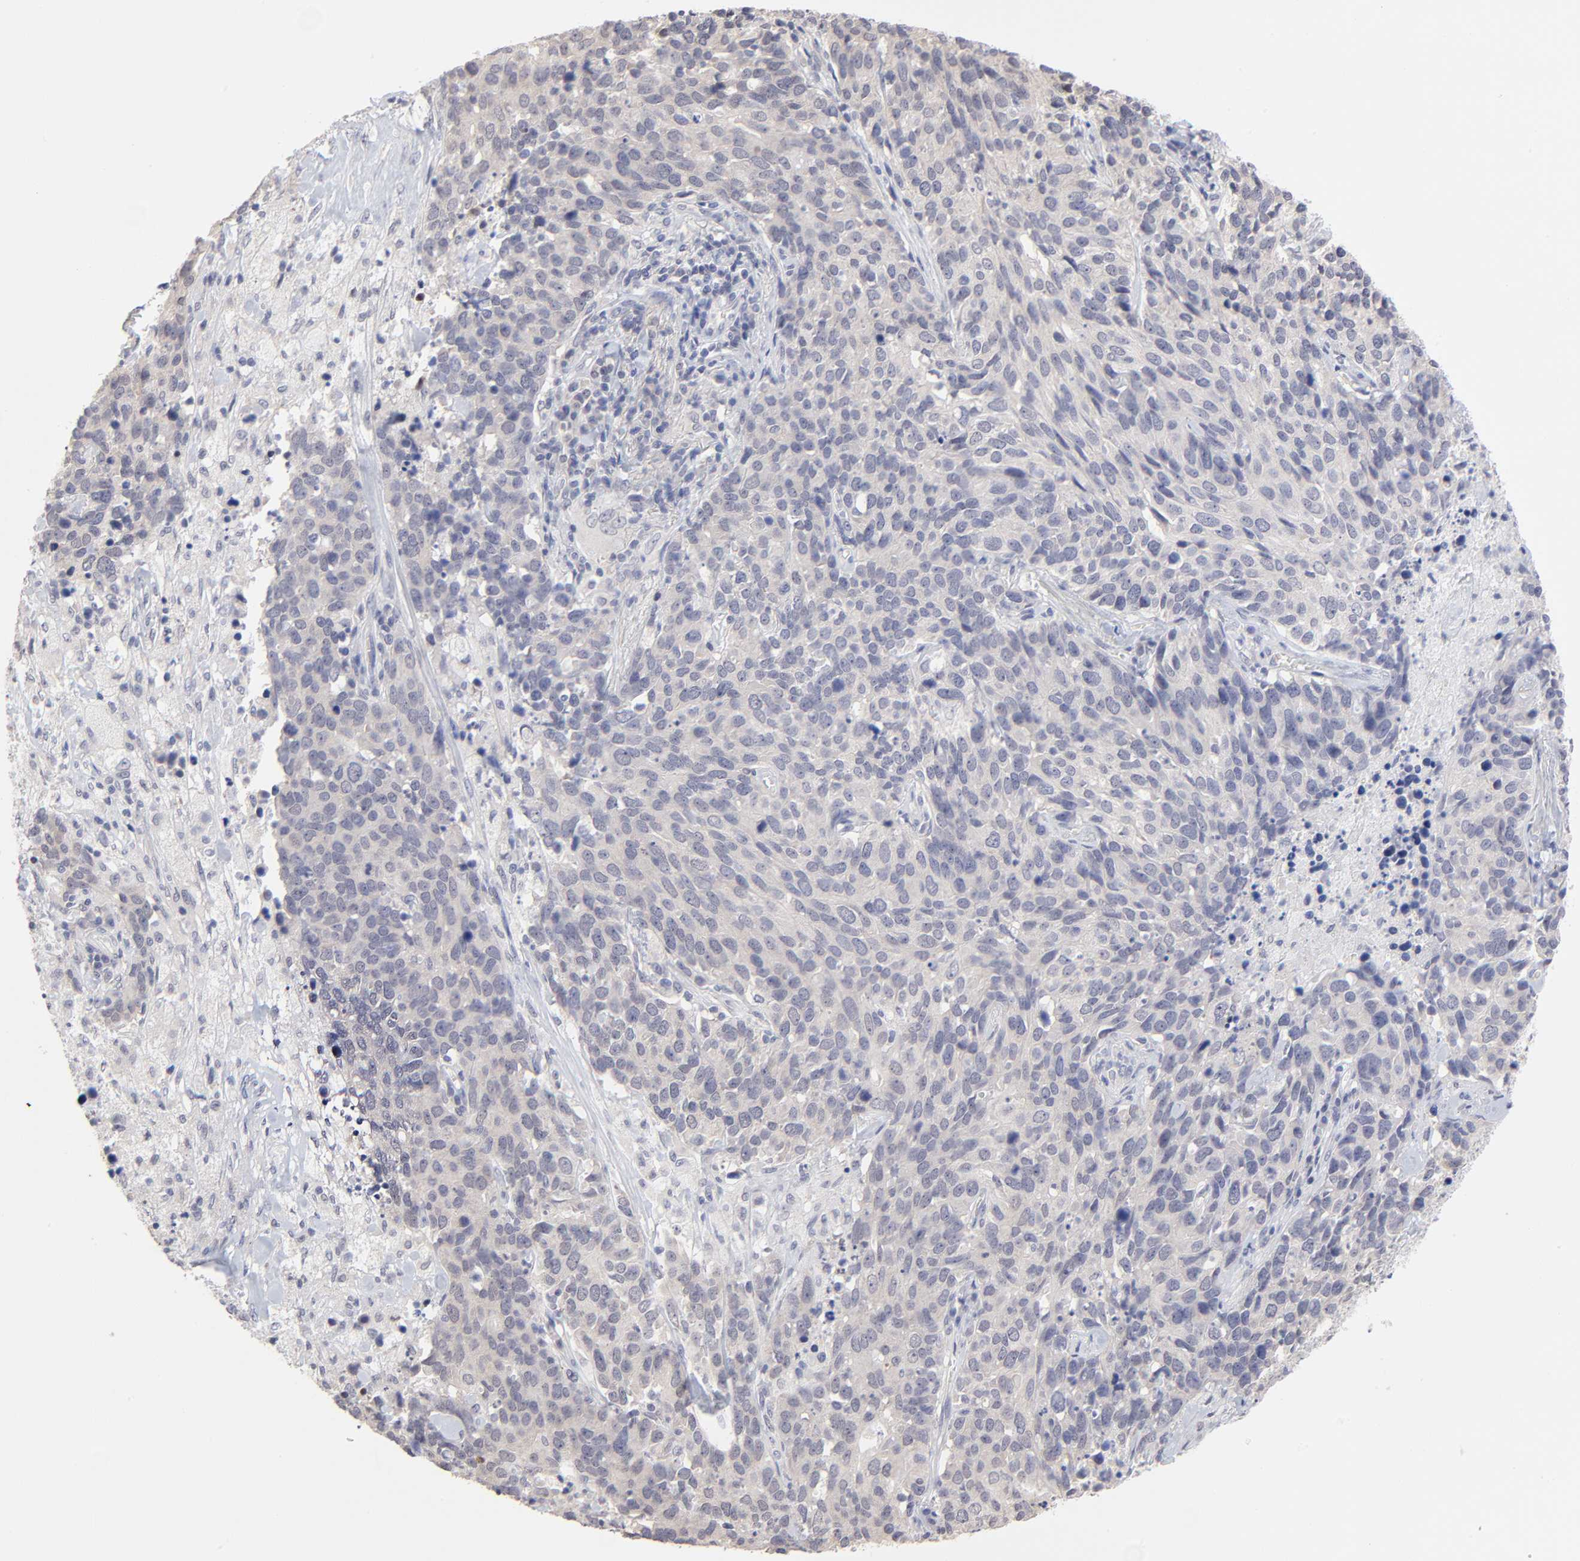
{"staining": {"intensity": "weak", "quantity": "<25%", "location": "cytoplasmic/membranous"}, "tissue": "lung cancer", "cell_type": "Tumor cells", "image_type": "cancer", "snomed": [{"axis": "morphology", "description": "Neoplasm, malignant, NOS"}, {"axis": "topography", "description": "Lung"}], "caption": "An image of lung cancer (neoplasm (malignant)) stained for a protein demonstrates no brown staining in tumor cells. (DAB immunohistochemistry visualized using brightfield microscopy, high magnification).", "gene": "FBXO8", "patient": {"sex": "female", "age": 76}}